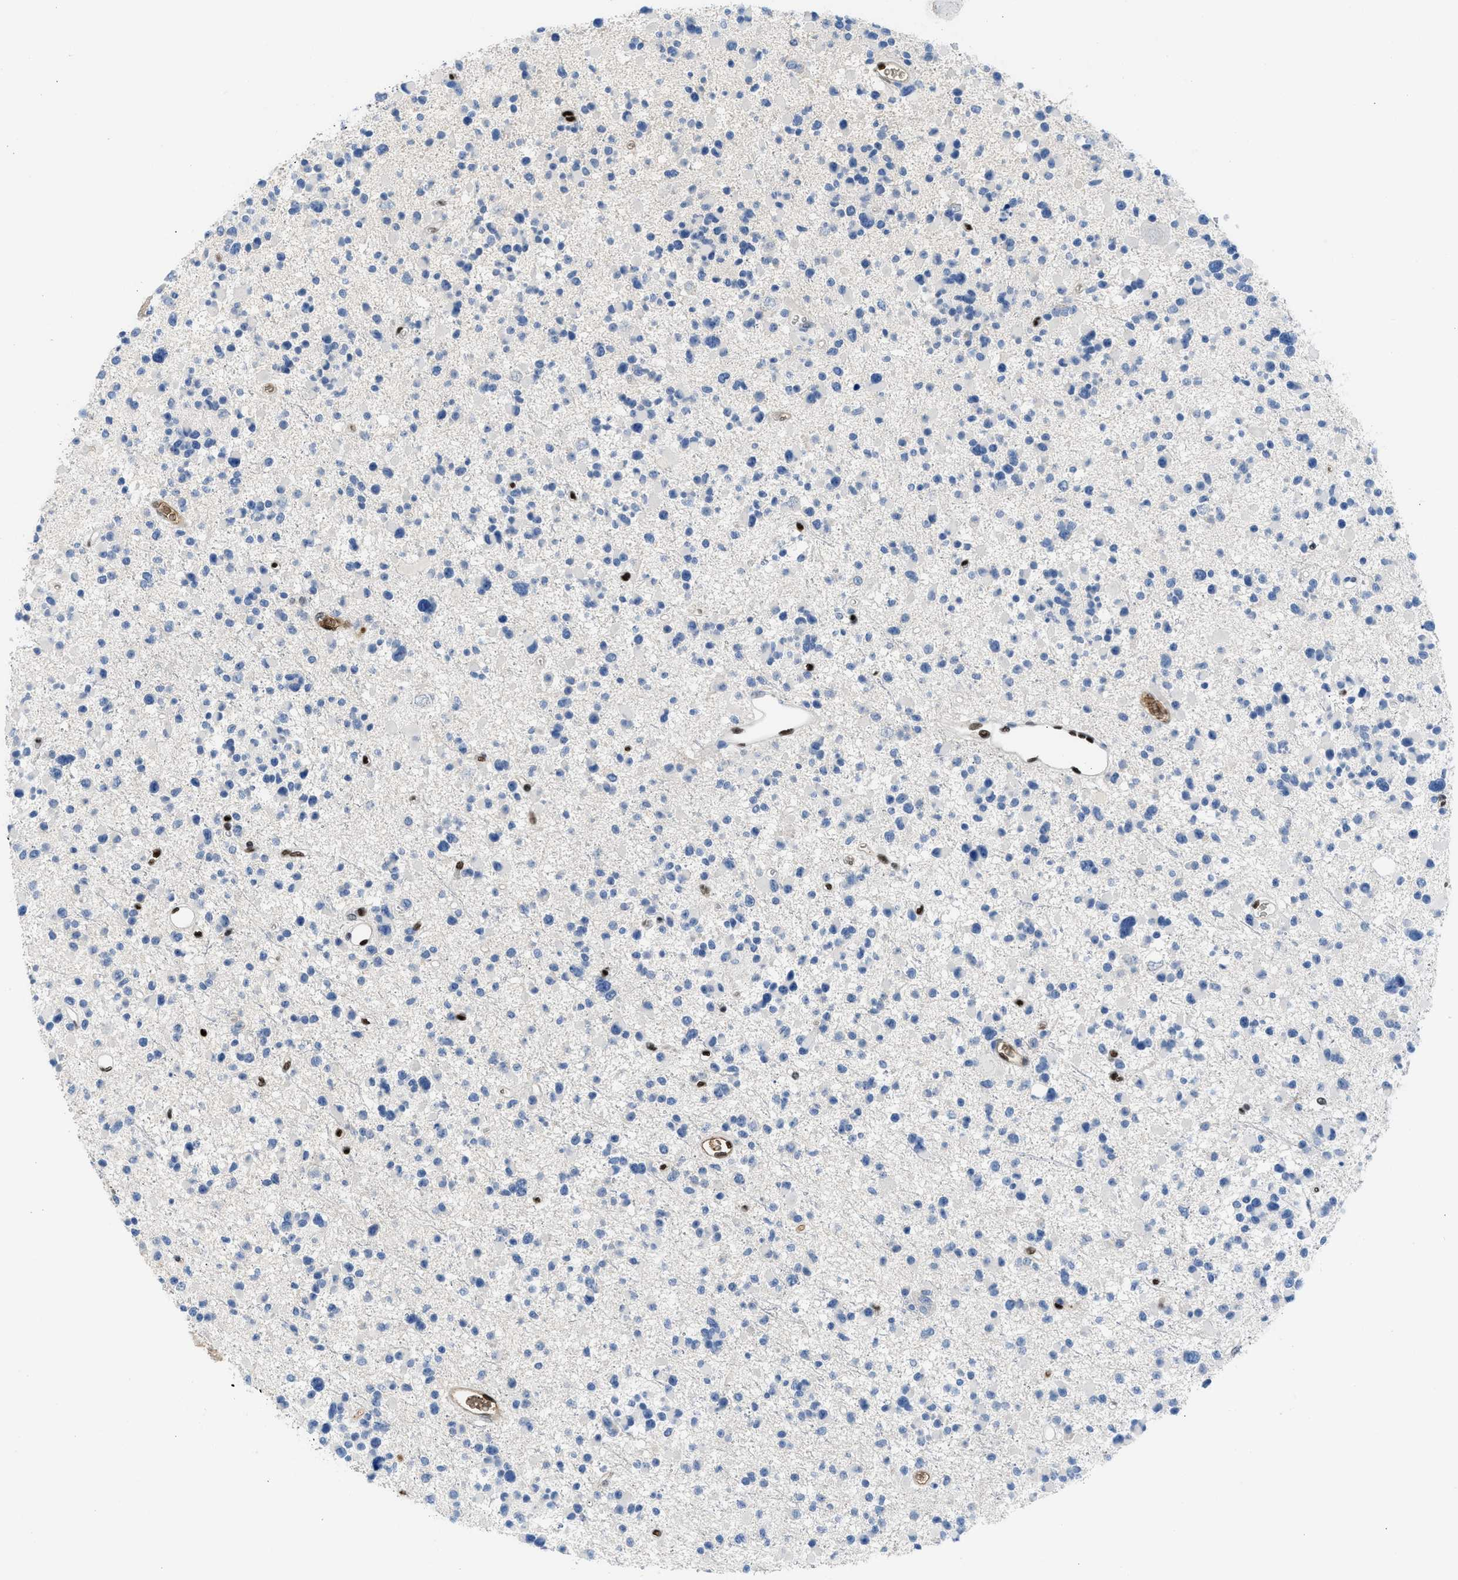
{"staining": {"intensity": "negative", "quantity": "none", "location": "none"}, "tissue": "glioma", "cell_type": "Tumor cells", "image_type": "cancer", "snomed": [{"axis": "morphology", "description": "Glioma, malignant, Low grade"}, {"axis": "topography", "description": "Brain"}], "caption": "IHC of glioma displays no expression in tumor cells. (Stains: DAB (3,3'-diaminobenzidine) immunohistochemistry with hematoxylin counter stain, Microscopy: brightfield microscopy at high magnification).", "gene": "LEF1", "patient": {"sex": "female", "age": 22}}